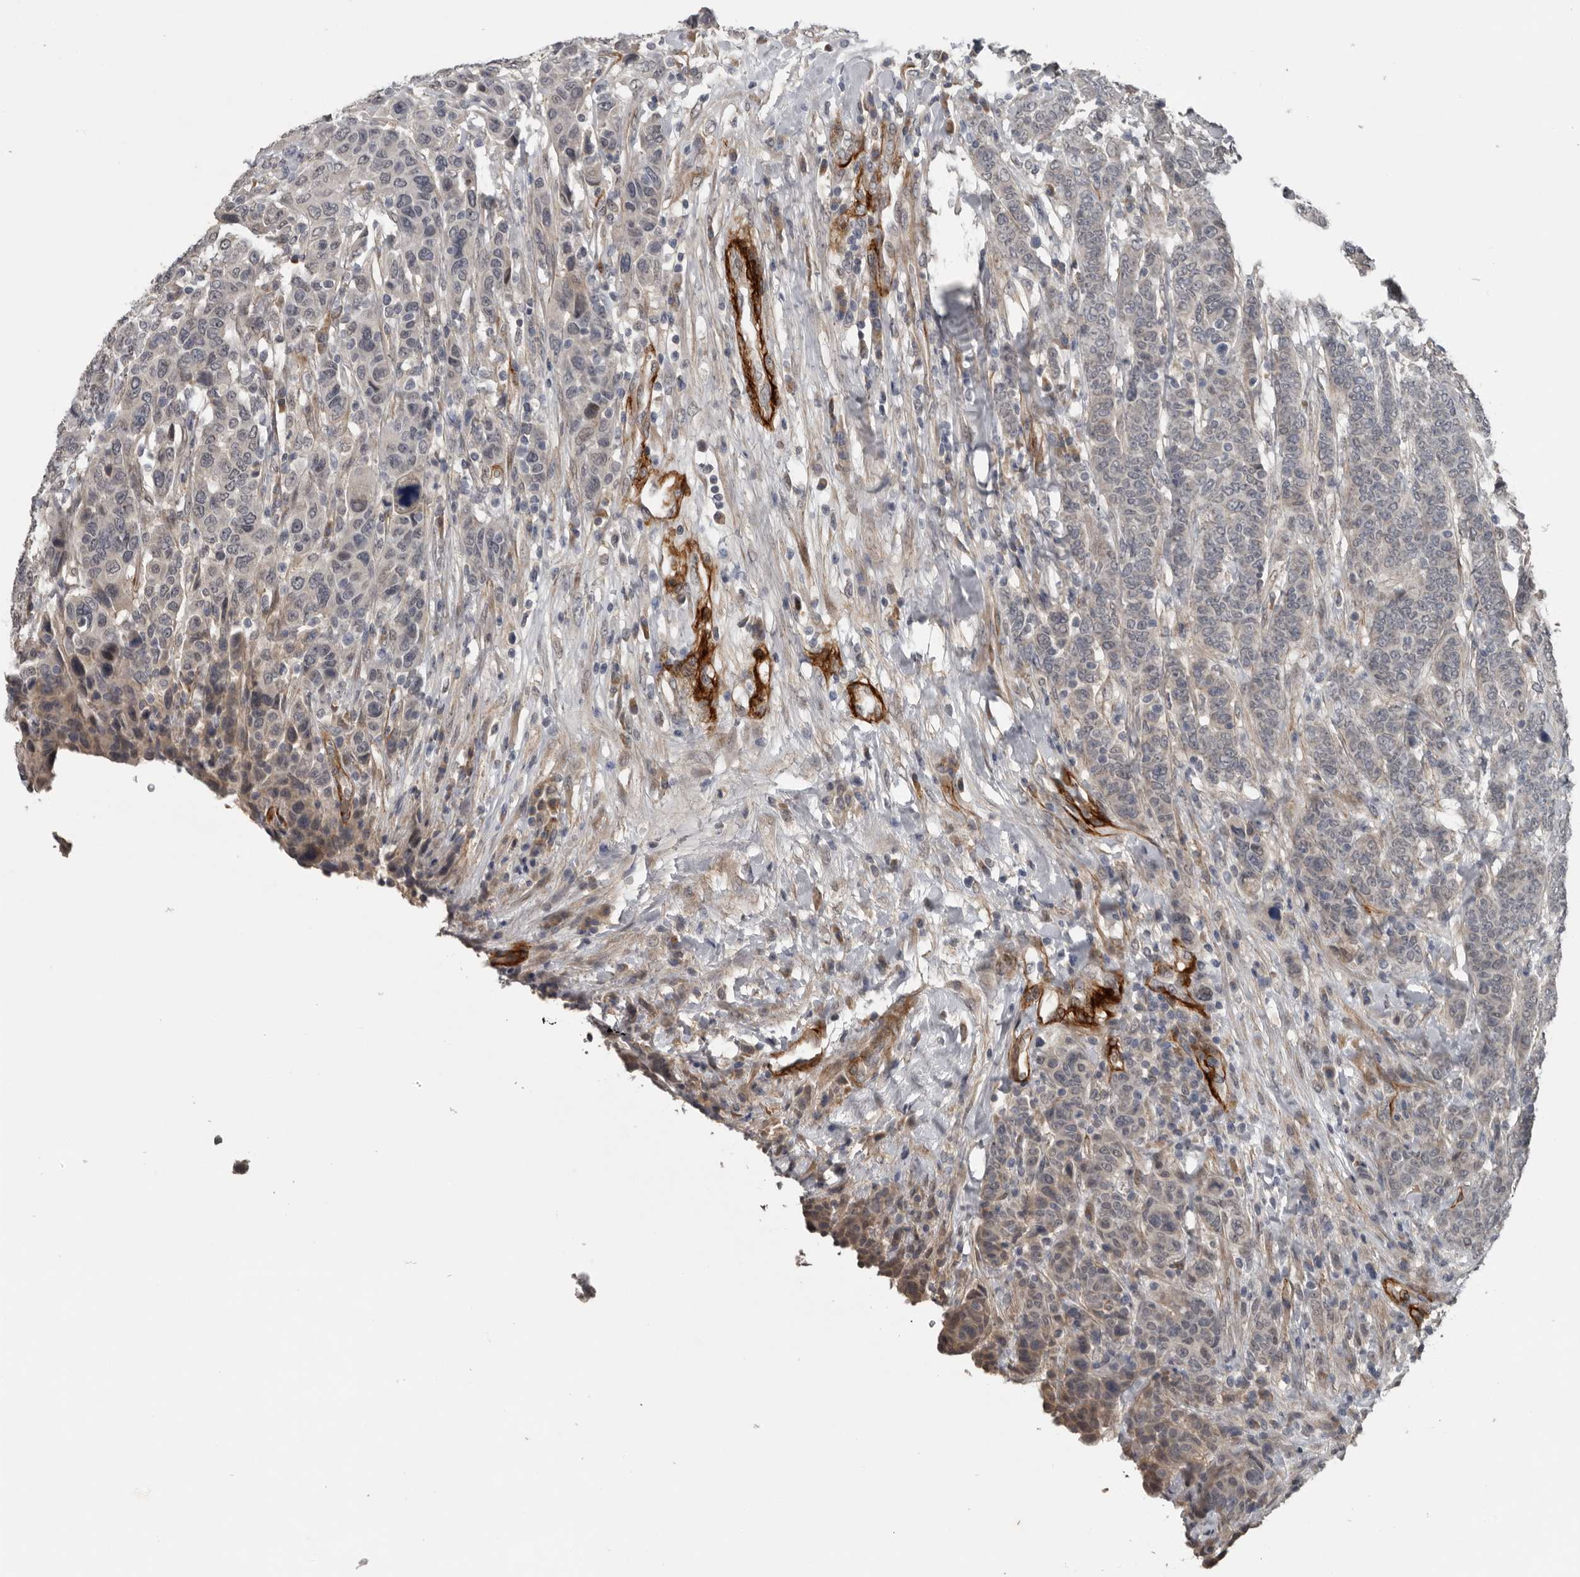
{"staining": {"intensity": "weak", "quantity": "<25%", "location": "nuclear"}, "tissue": "breast cancer", "cell_type": "Tumor cells", "image_type": "cancer", "snomed": [{"axis": "morphology", "description": "Duct carcinoma"}, {"axis": "topography", "description": "Breast"}], "caption": "Immunohistochemical staining of human breast cancer reveals no significant positivity in tumor cells.", "gene": "C1orf216", "patient": {"sex": "female", "age": 37}}